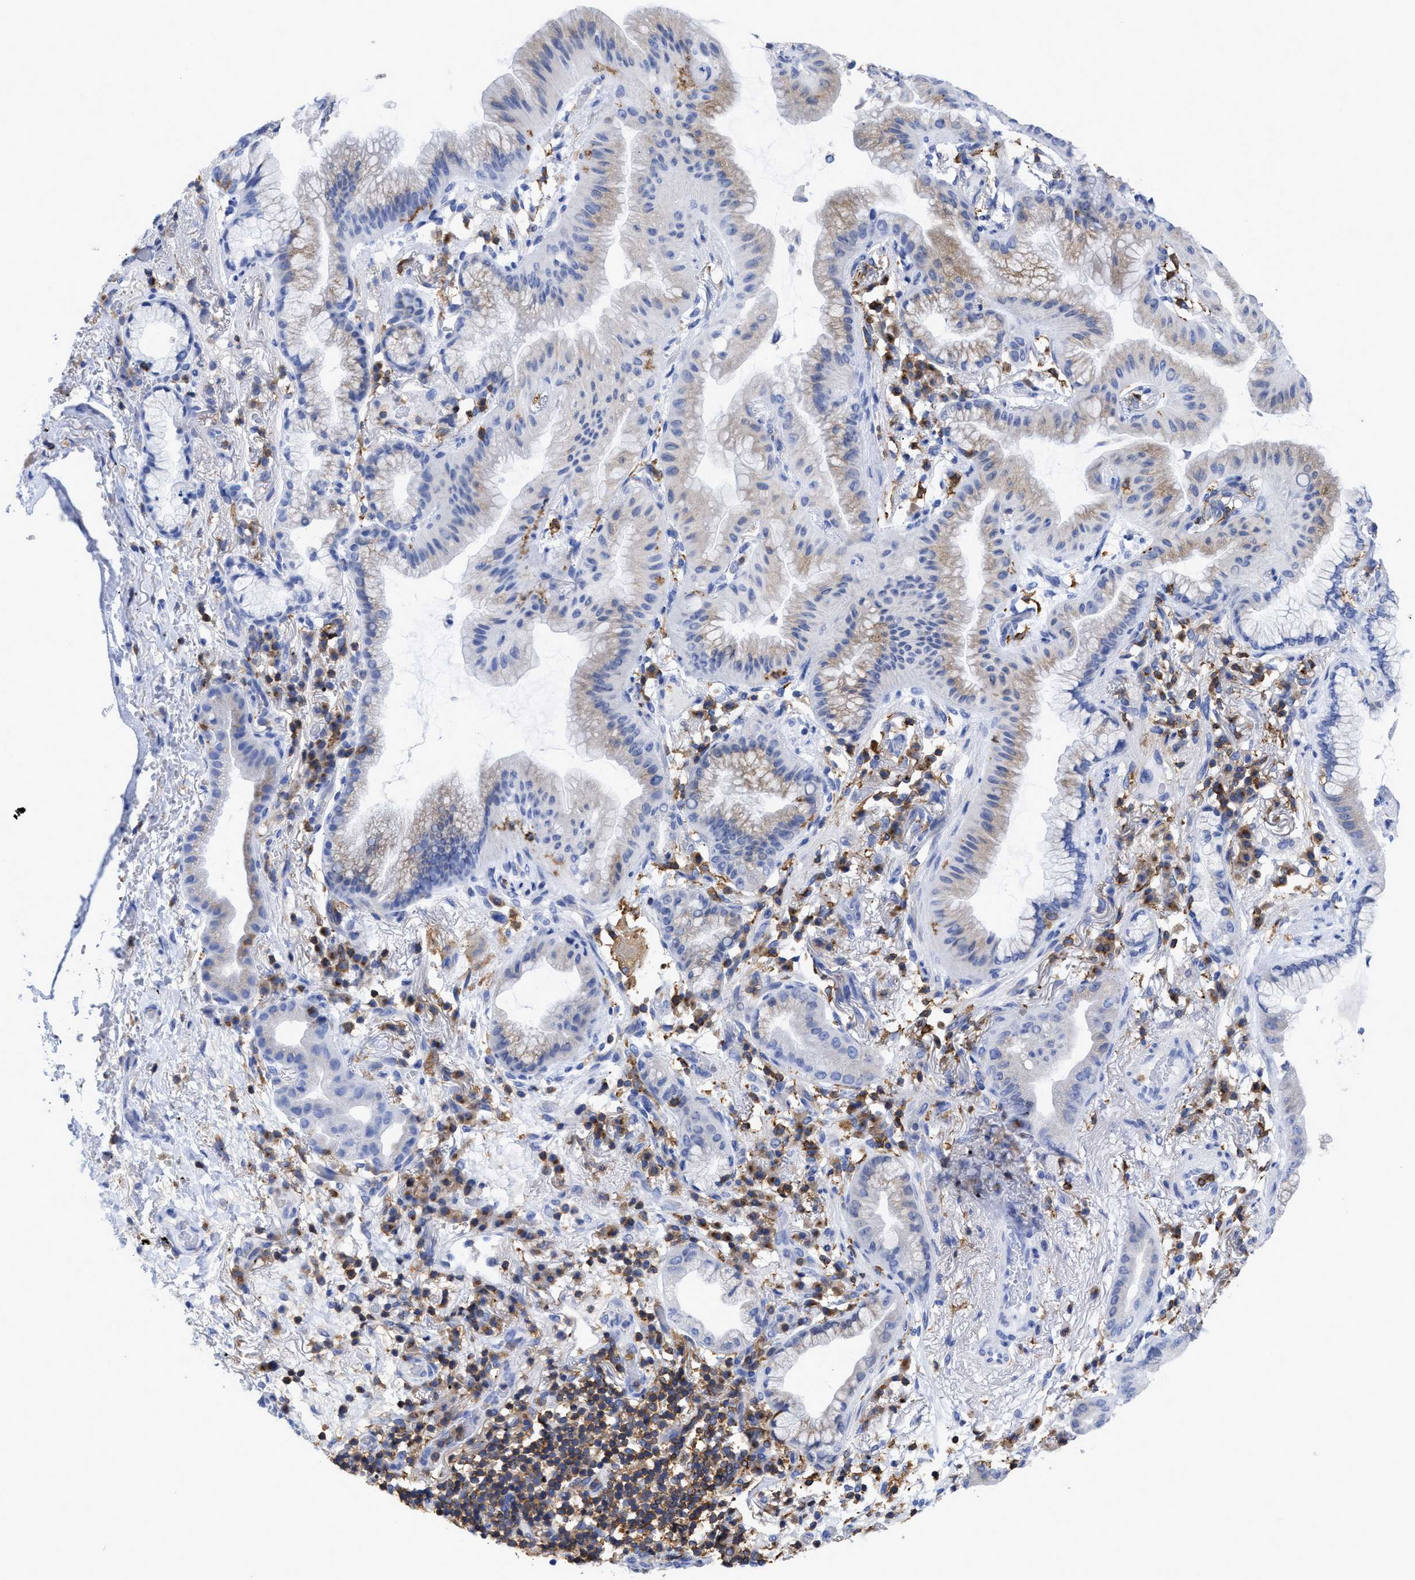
{"staining": {"intensity": "weak", "quantity": "25%-75%", "location": "cytoplasmic/membranous"}, "tissue": "lung cancer", "cell_type": "Tumor cells", "image_type": "cancer", "snomed": [{"axis": "morphology", "description": "Normal tissue, NOS"}, {"axis": "morphology", "description": "Adenocarcinoma, NOS"}, {"axis": "topography", "description": "Bronchus"}, {"axis": "topography", "description": "Lung"}], "caption": "The image displays a brown stain indicating the presence of a protein in the cytoplasmic/membranous of tumor cells in lung cancer. (DAB = brown stain, brightfield microscopy at high magnification).", "gene": "HCLS1", "patient": {"sex": "female", "age": 70}}